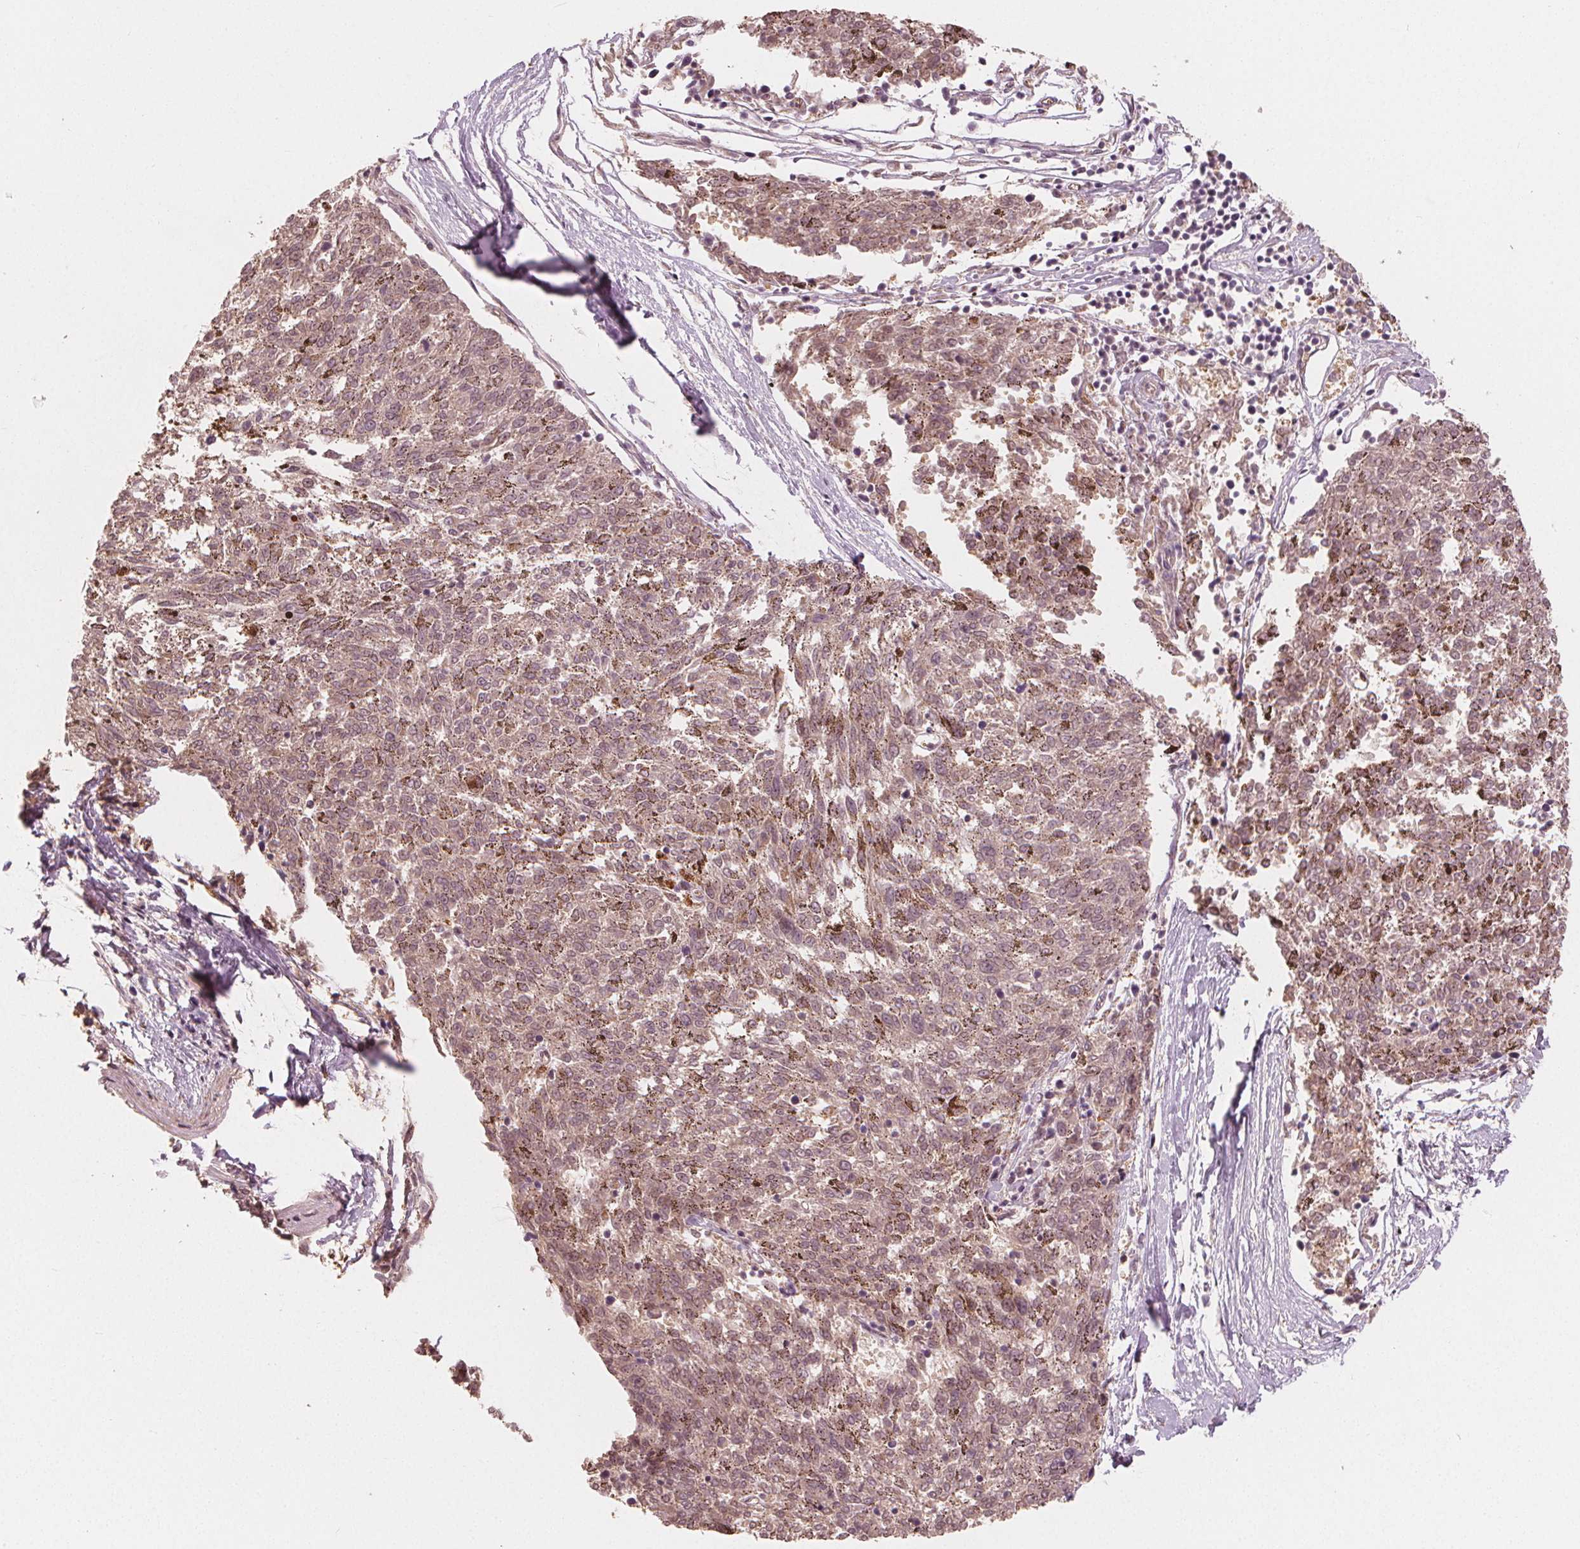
{"staining": {"intensity": "negative", "quantity": "none", "location": "none"}, "tissue": "melanoma", "cell_type": "Tumor cells", "image_type": "cancer", "snomed": [{"axis": "morphology", "description": "Malignant melanoma, NOS"}, {"axis": "topography", "description": "Skin"}], "caption": "Immunohistochemistry (IHC) of melanoma exhibits no staining in tumor cells.", "gene": "CLBA1", "patient": {"sex": "female", "age": 72}}